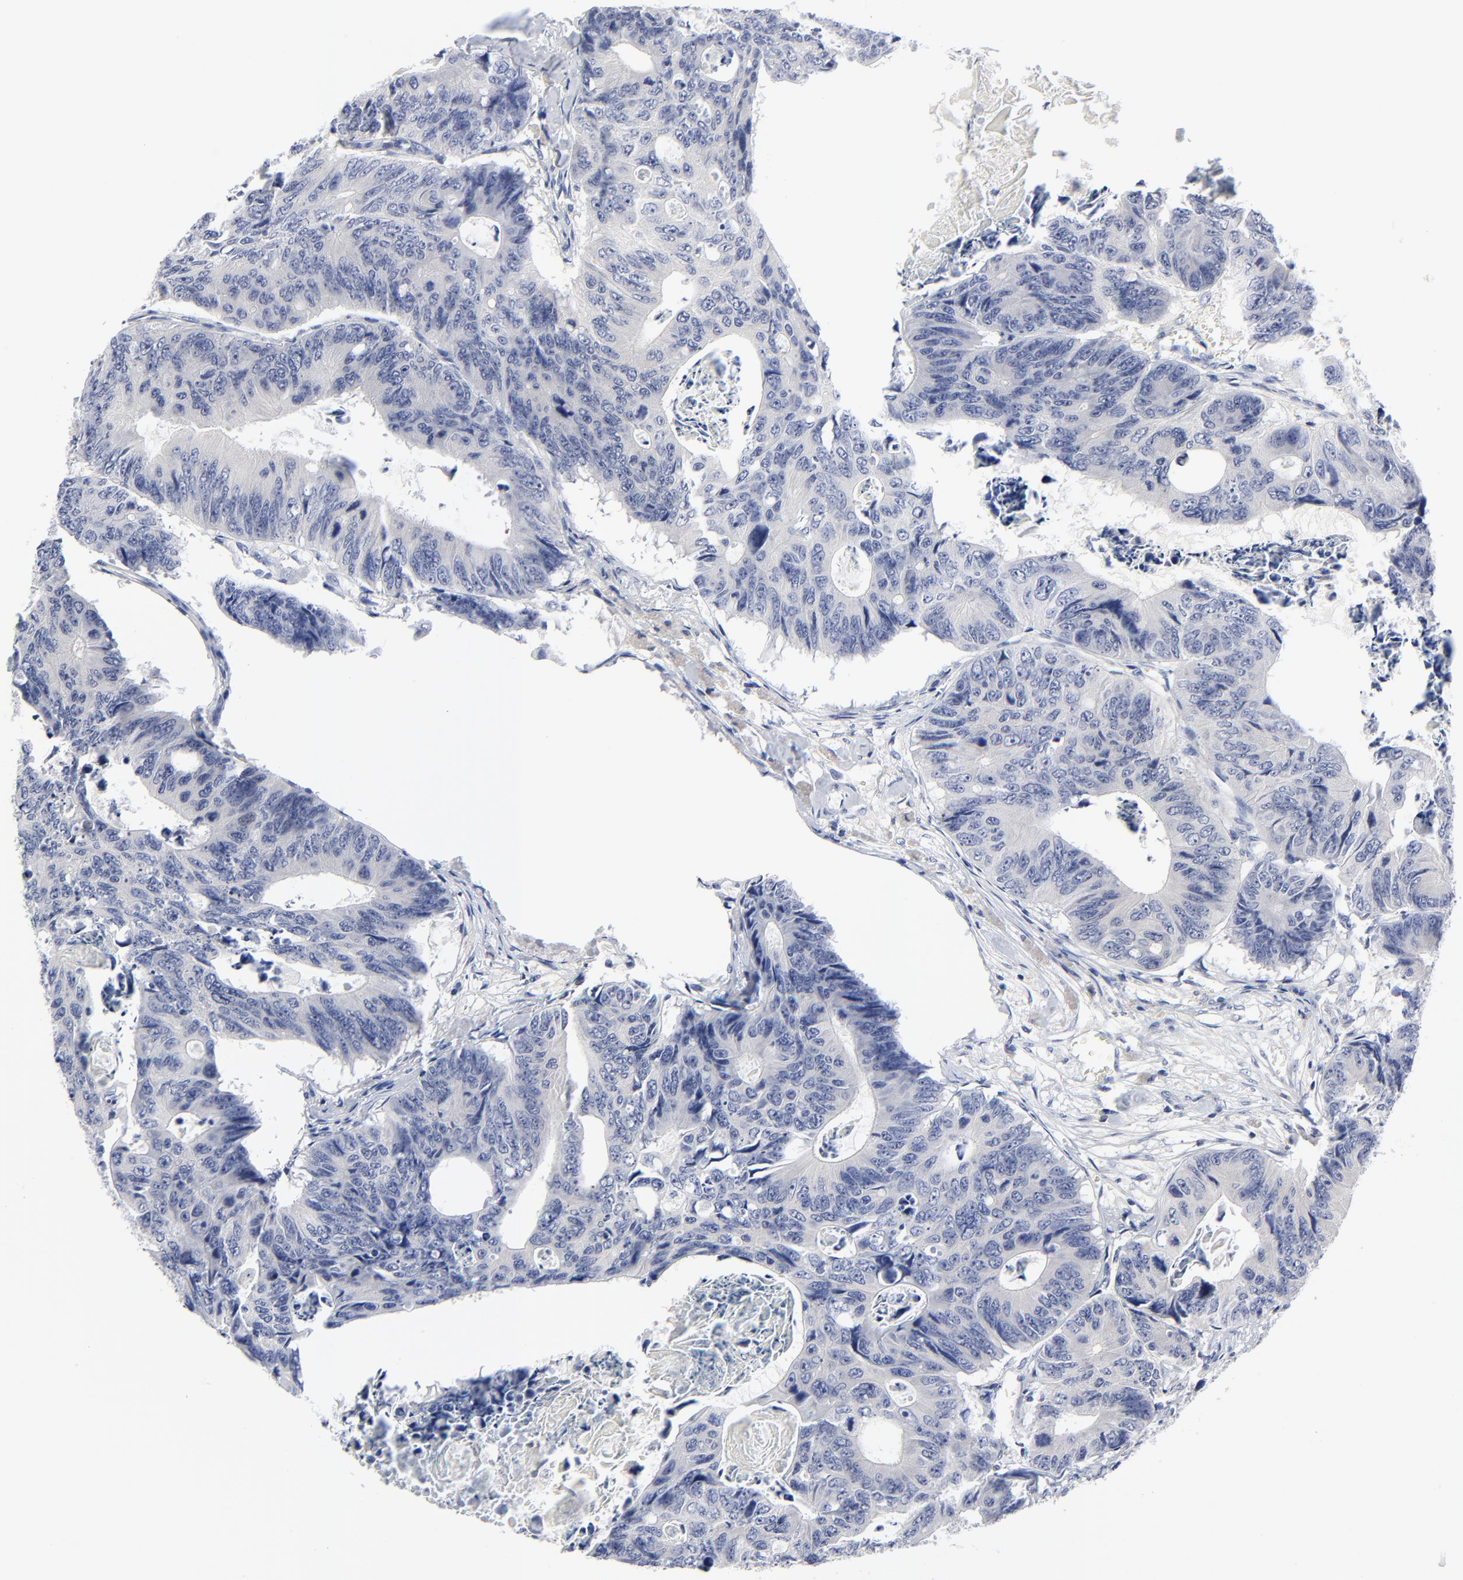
{"staining": {"intensity": "negative", "quantity": "none", "location": "none"}, "tissue": "colorectal cancer", "cell_type": "Tumor cells", "image_type": "cancer", "snomed": [{"axis": "morphology", "description": "Adenocarcinoma, NOS"}, {"axis": "topography", "description": "Colon"}], "caption": "High magnification brightfield microscopy of adenocarcinoma (colorectal) stained with DAB (3,3'-diaminobenzidine) (brown) and counterstained with hematoxylin (blue): tumor cells show no significant expression.", "gene": "CLEC4G", "patient": {"sex": "female", "age": 55}}